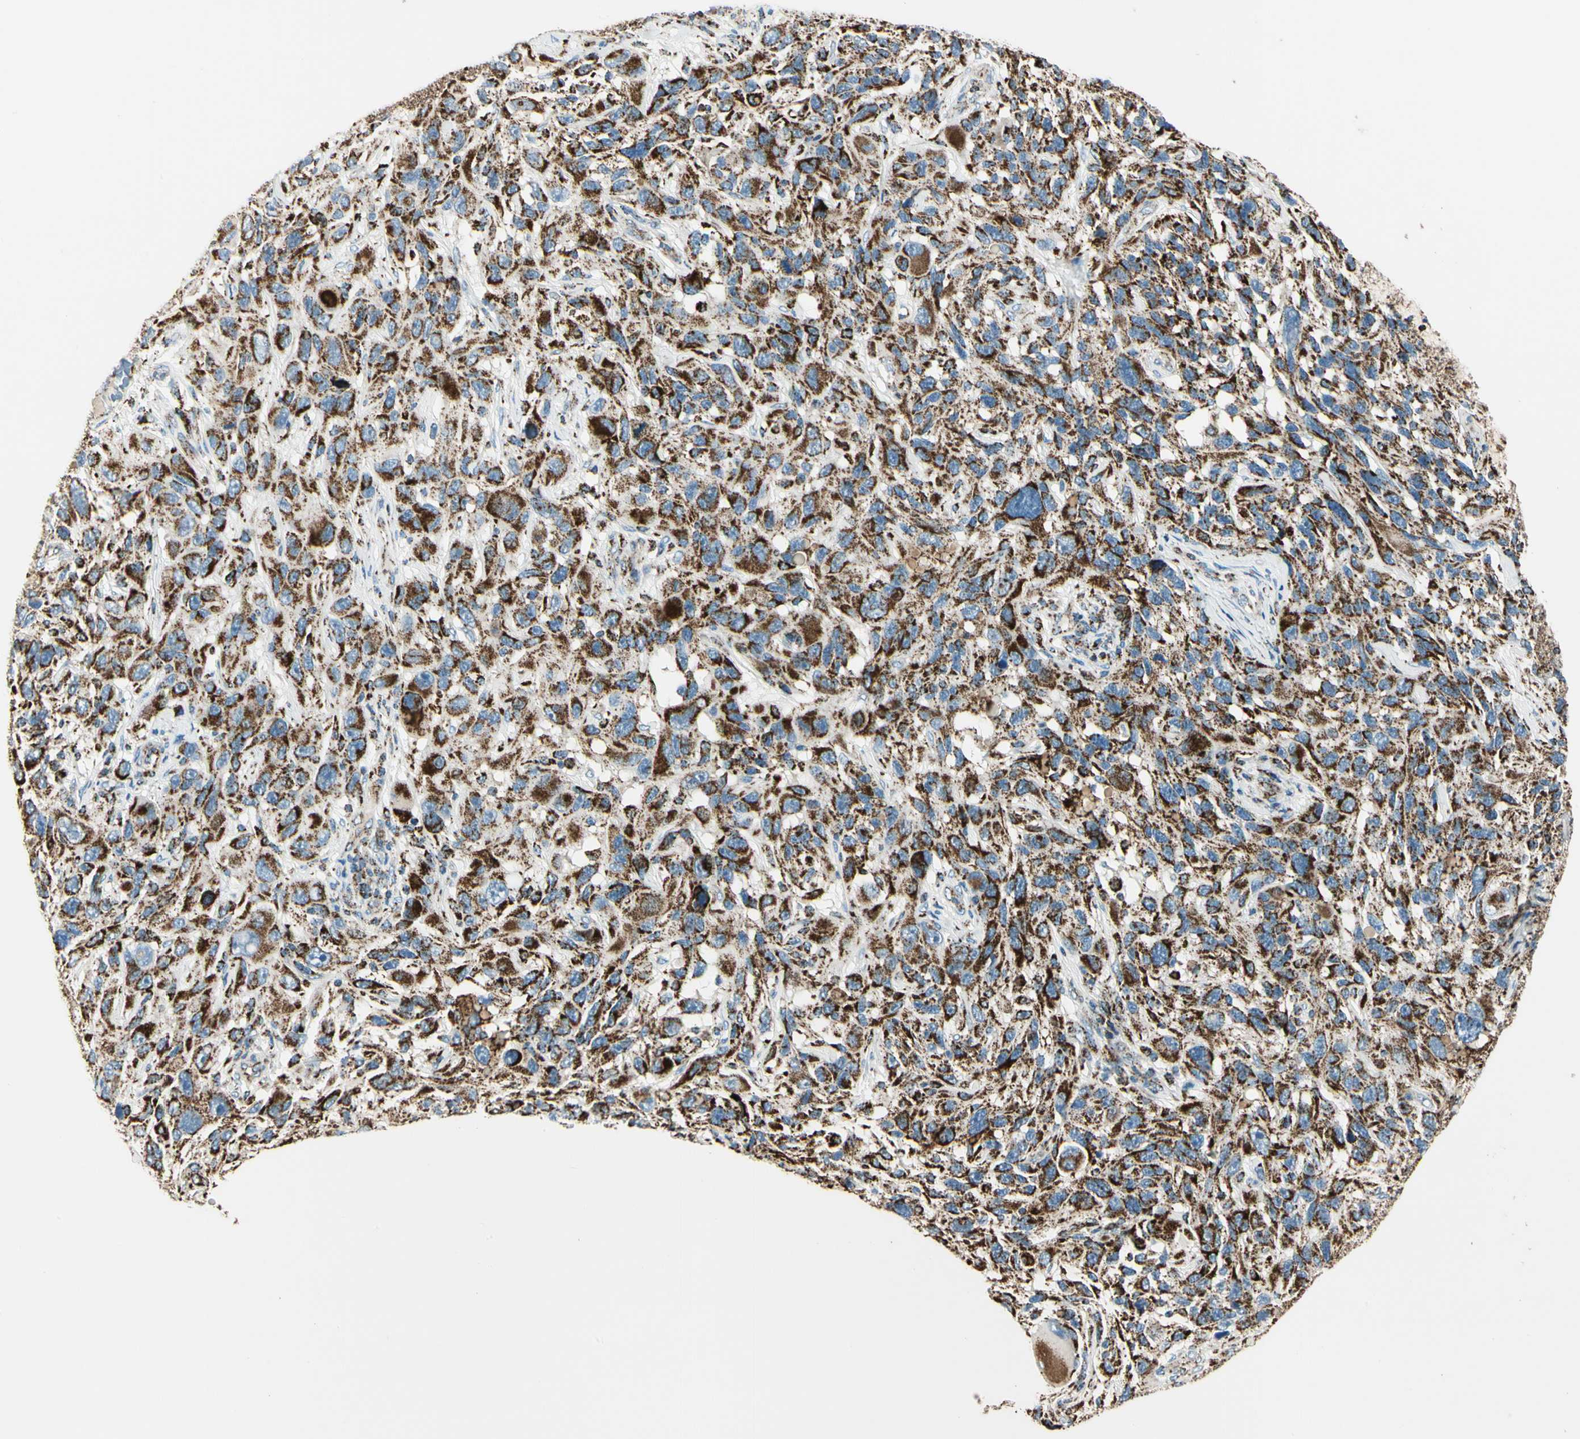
{"staining": {"intensity": "strong", "quantity": ">75%", "location": "cytoplasmic/membranous"}, "tissue": "melanoma", "cell_type": "Tumor cells", "image_type": "cancer", "snomed": [{"axis": "morphology", "description": "Malignant melanoma, NOS"}, {"axis": "topography", "description": "Skin"}], "caption": "IHC image of neoplastic tissue: melanoma stained using IHC reveals high levels of strong protein expression localized specifically in the cytoplasmic/membranous of tumor cells, appearing as a cytoplasmic/membranous brown color.", "gene": "ME2", "patient": {"sex": "male", "age": 53}}